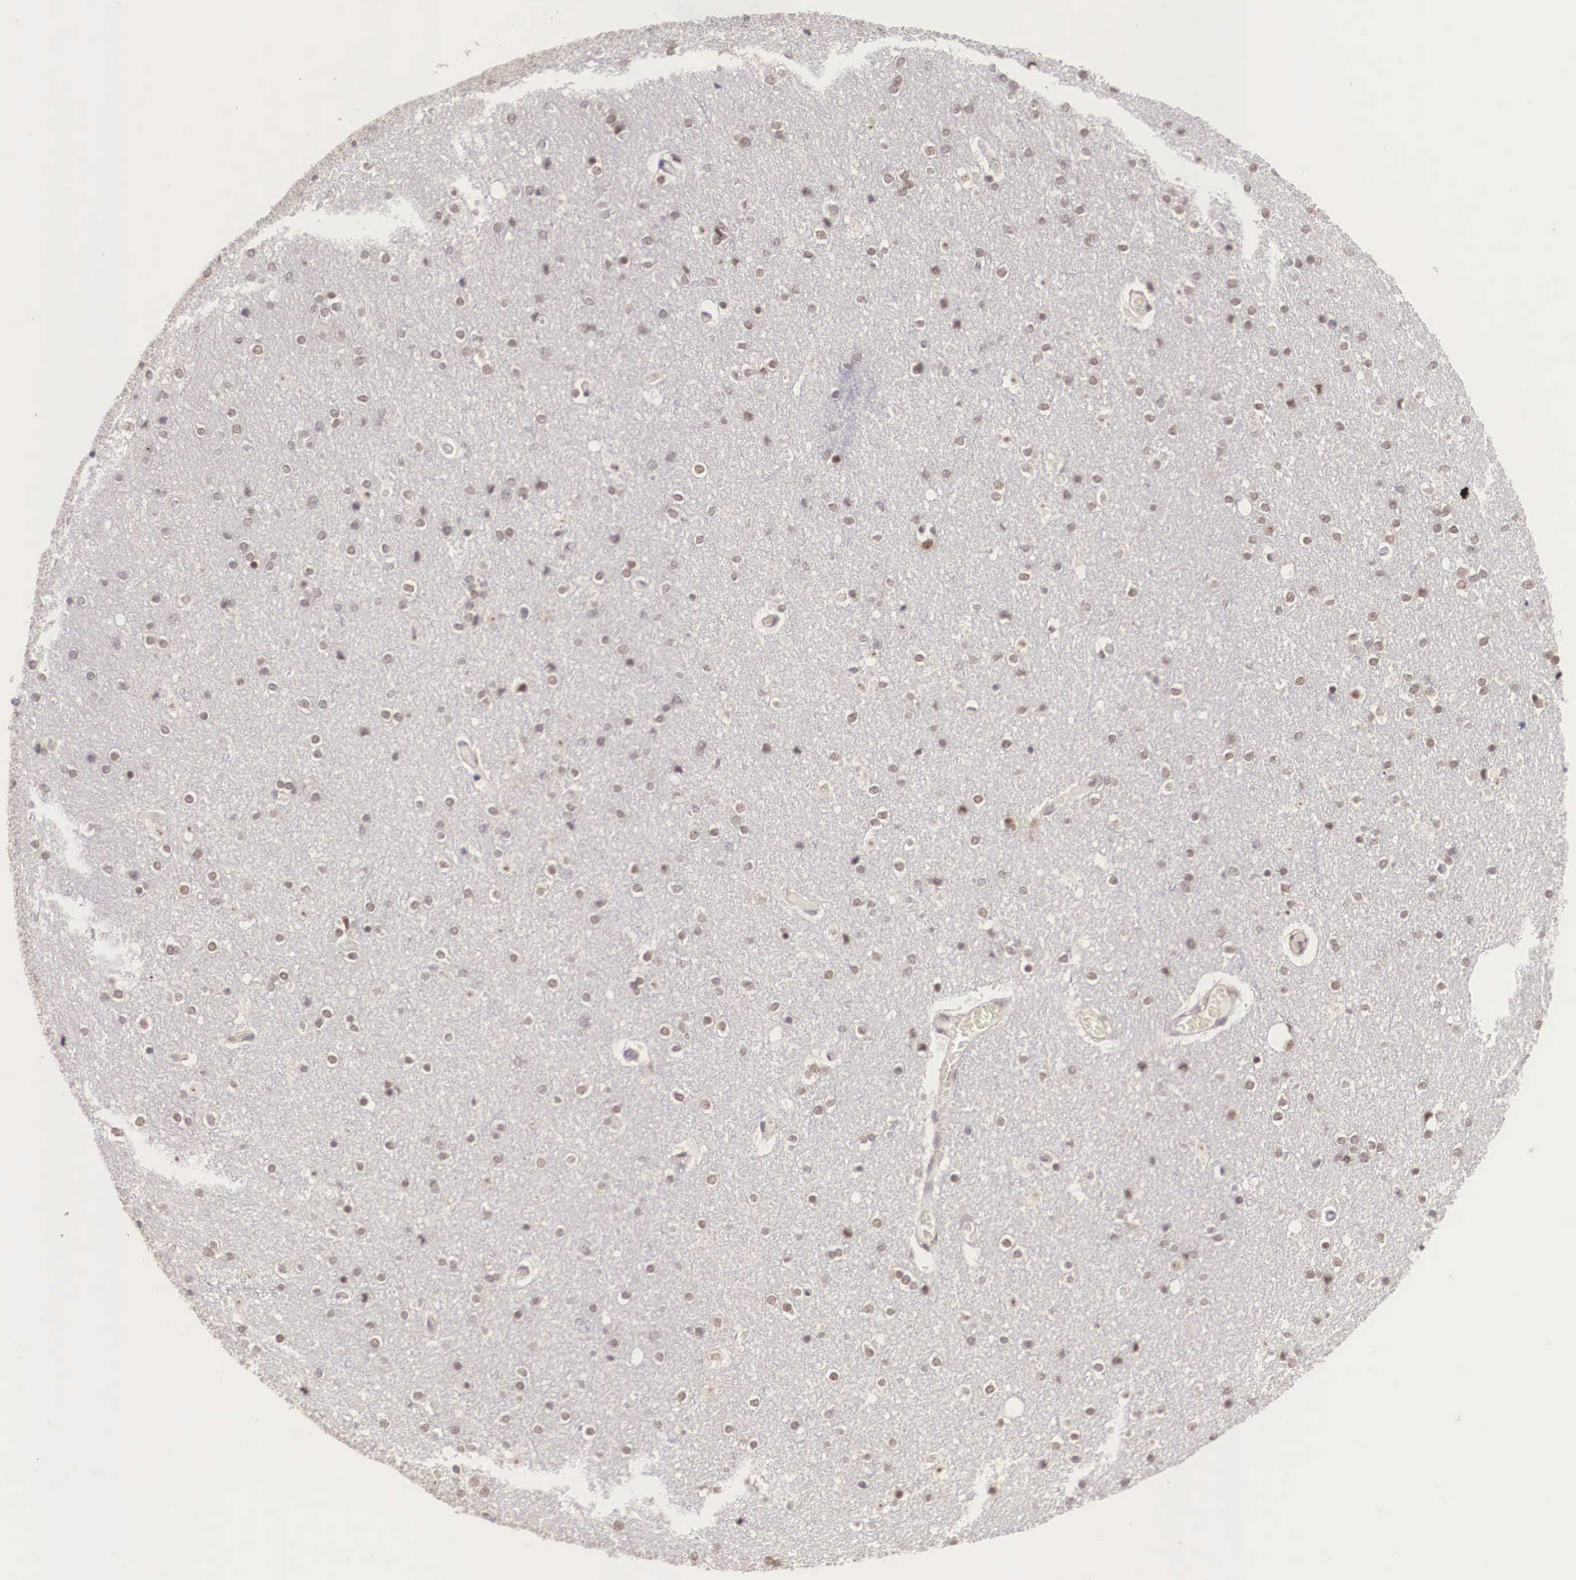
{"staining": {"intensity": "weak", "quantity": "<25%", "location": "cytoplasmic/membranous,nuclear"}, "tissue": "cerebral cortex", "cell_type": "Endothelial cells", "image_type": "normal", "snomed": [{"axis": "morphology", "description": "Normal tissue, NOS"}, {"axis": "topography", "description": "Cerebral cortex"}], "caption": "A high-resolution photomicrograph shows IHC staining of normal cerebral cortex, which shows no significant staining in endothelial cells.", "gene": "ZNF275", "patient": {"sex": "female", "age": 54}}